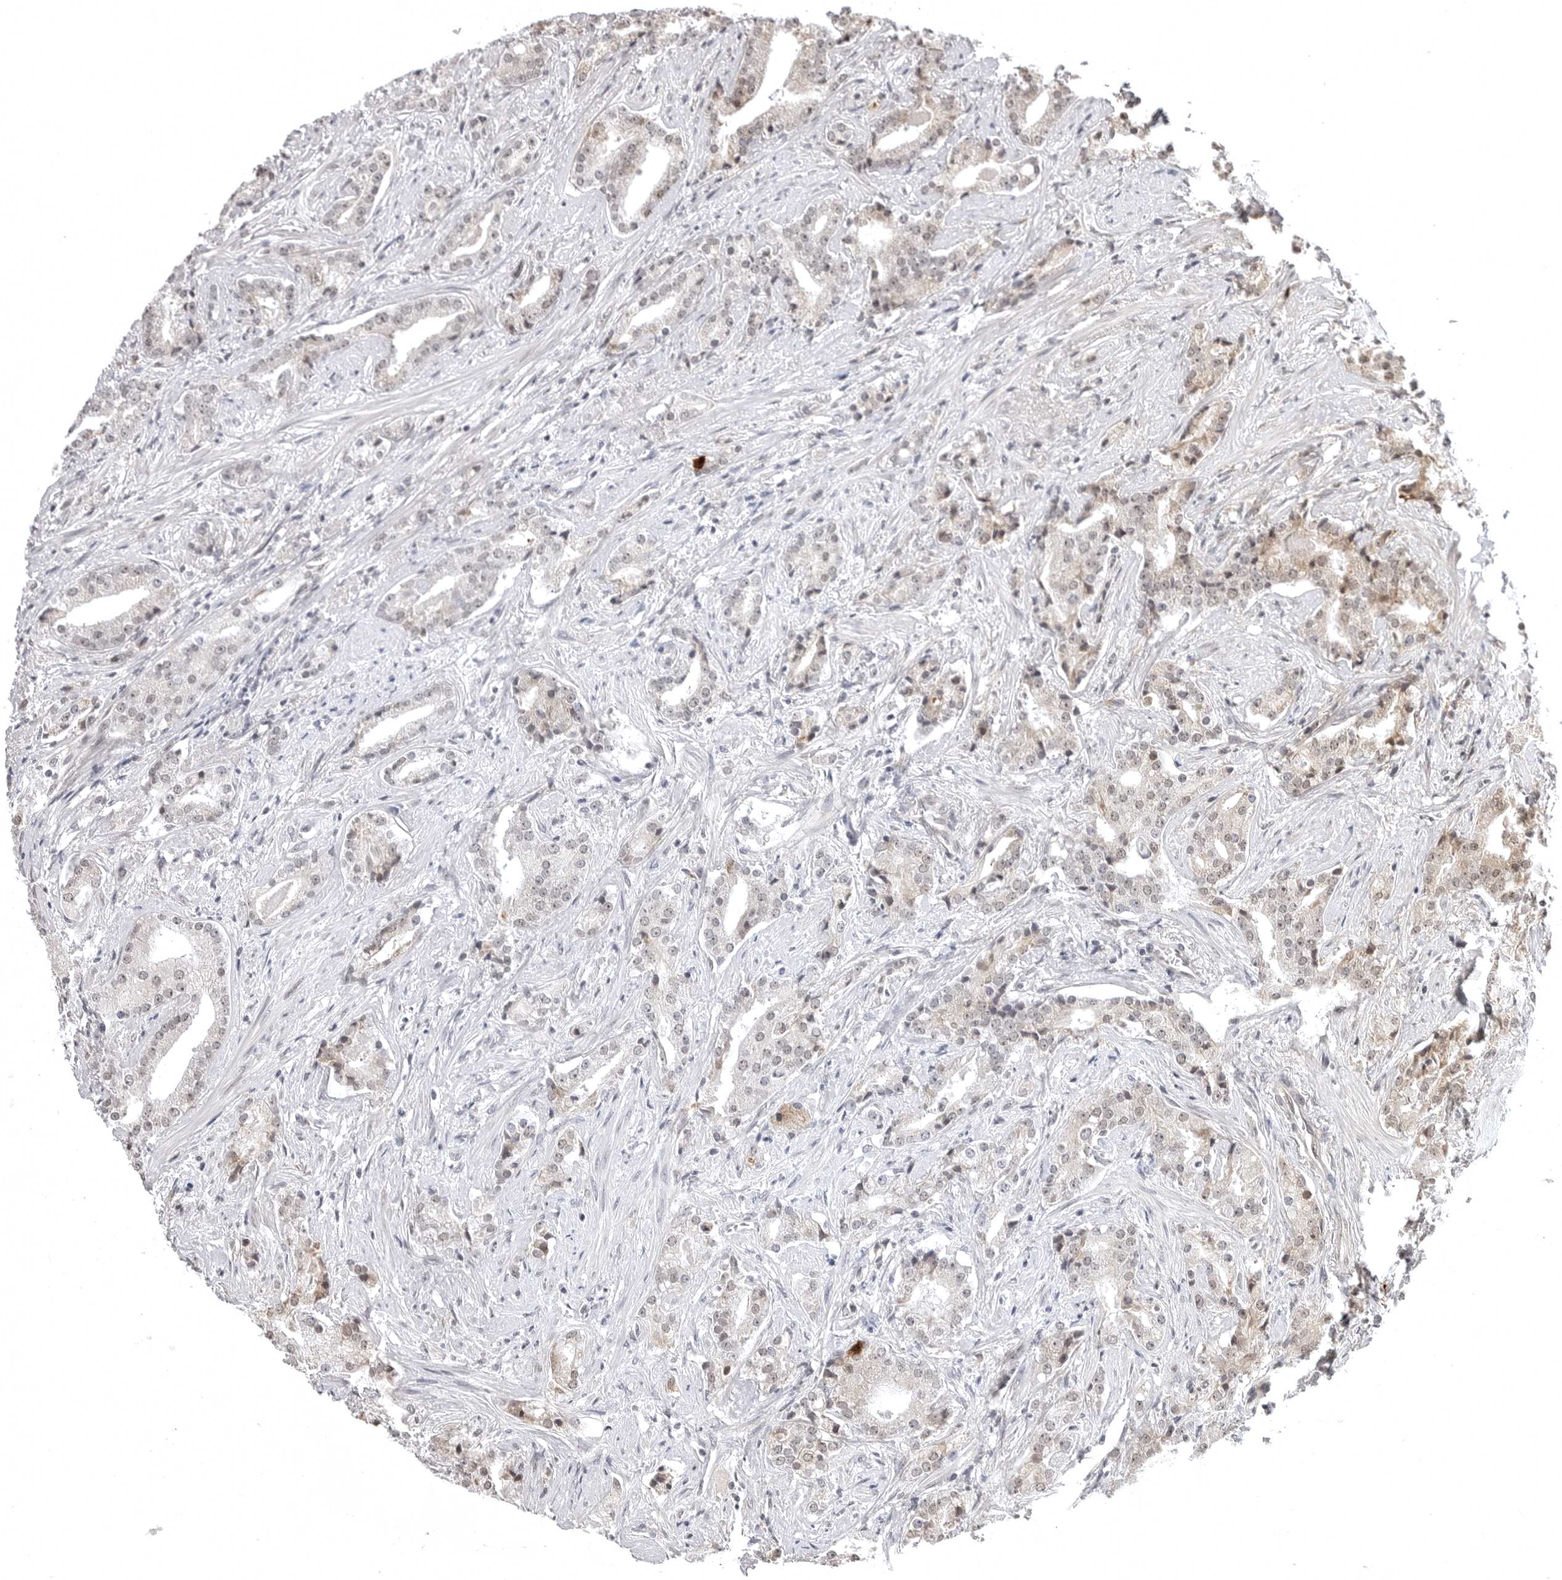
{"staining": {"intensity": "weak", "quantity": "25%-75%", "location": "nuclear"}, "tissue": "prostate cancer", "cell_type": "Tumor cells", "image_type": "cancer", "snomed": [{"axis": "morphology", "description": "Adenocarcinoma, Low grade"}, {"axis": "topography", "description": "Prostate"}], "caption": "A low amount of weak nuclear positivity is present in about 25%-75% of tumor cells in prostate cancer tissue.", "gene": "PHF3", "patient": {"sex": "male", "age": 67}}